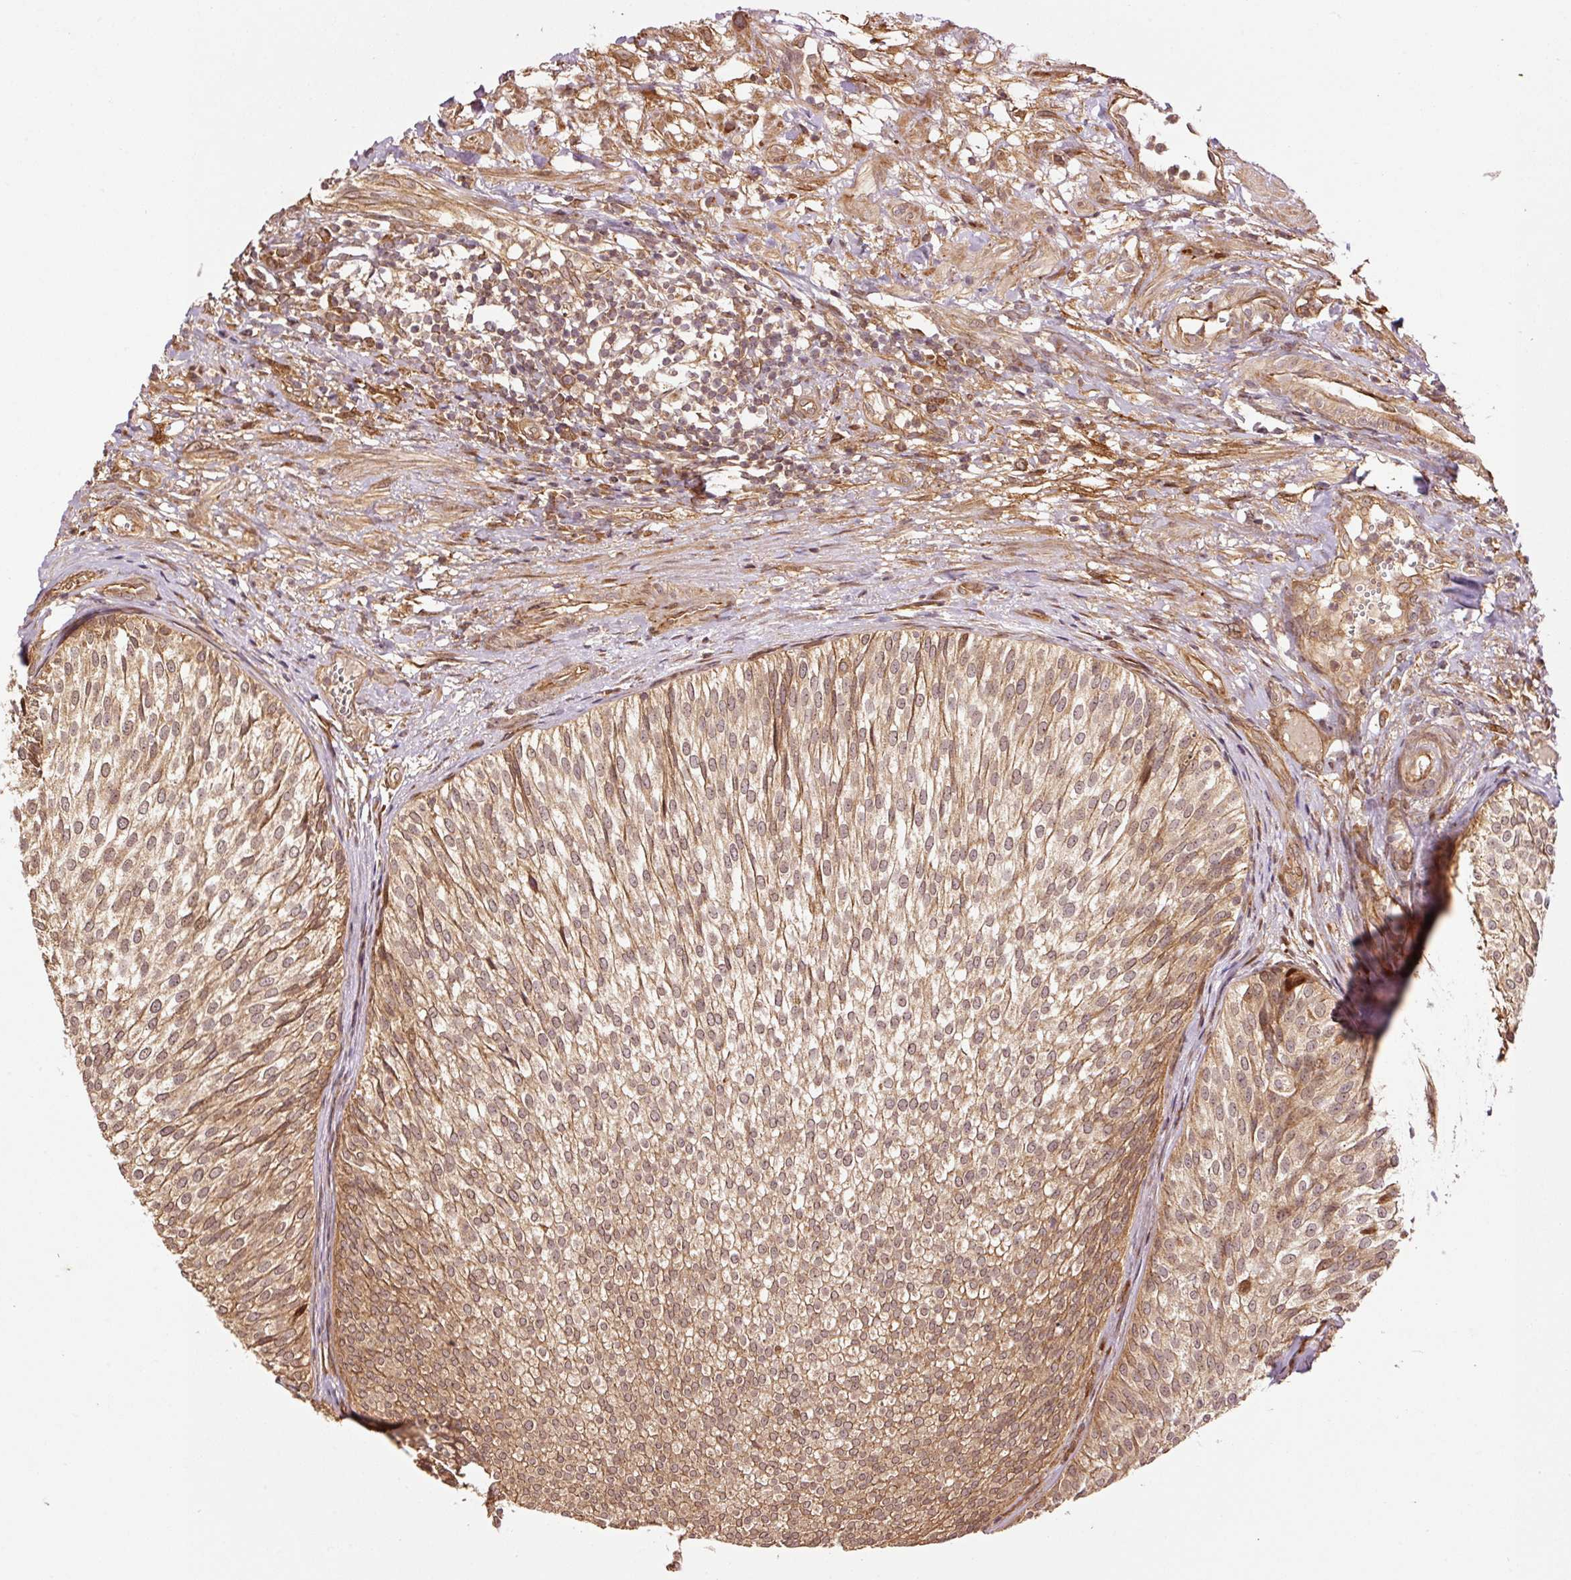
{"staining": {"intensity": "moderate", "quantity": ">75%", "location": "cytoplasmic/membranous,nuclear"}, "tissue": "urothelial cancer", "cell_type": "Tumor cells", "image_type": "cancer", "snomed": [{"axis": "morphology", "description": "Urothelial carcinoma, Low grade"}, {"axis": "topography", "description": "Urinary bladder"}], "caption": "Urothelial cancer stained with DAB (3,3'-diaminobenzidine) immunohistochemistry exhibits medium levels of moderate cytoplasmic/membranous and nuclear positivity in about >75% of tumor cells.", "gene": "OXER1", "patient": {"sex": "male", "age": 91}}